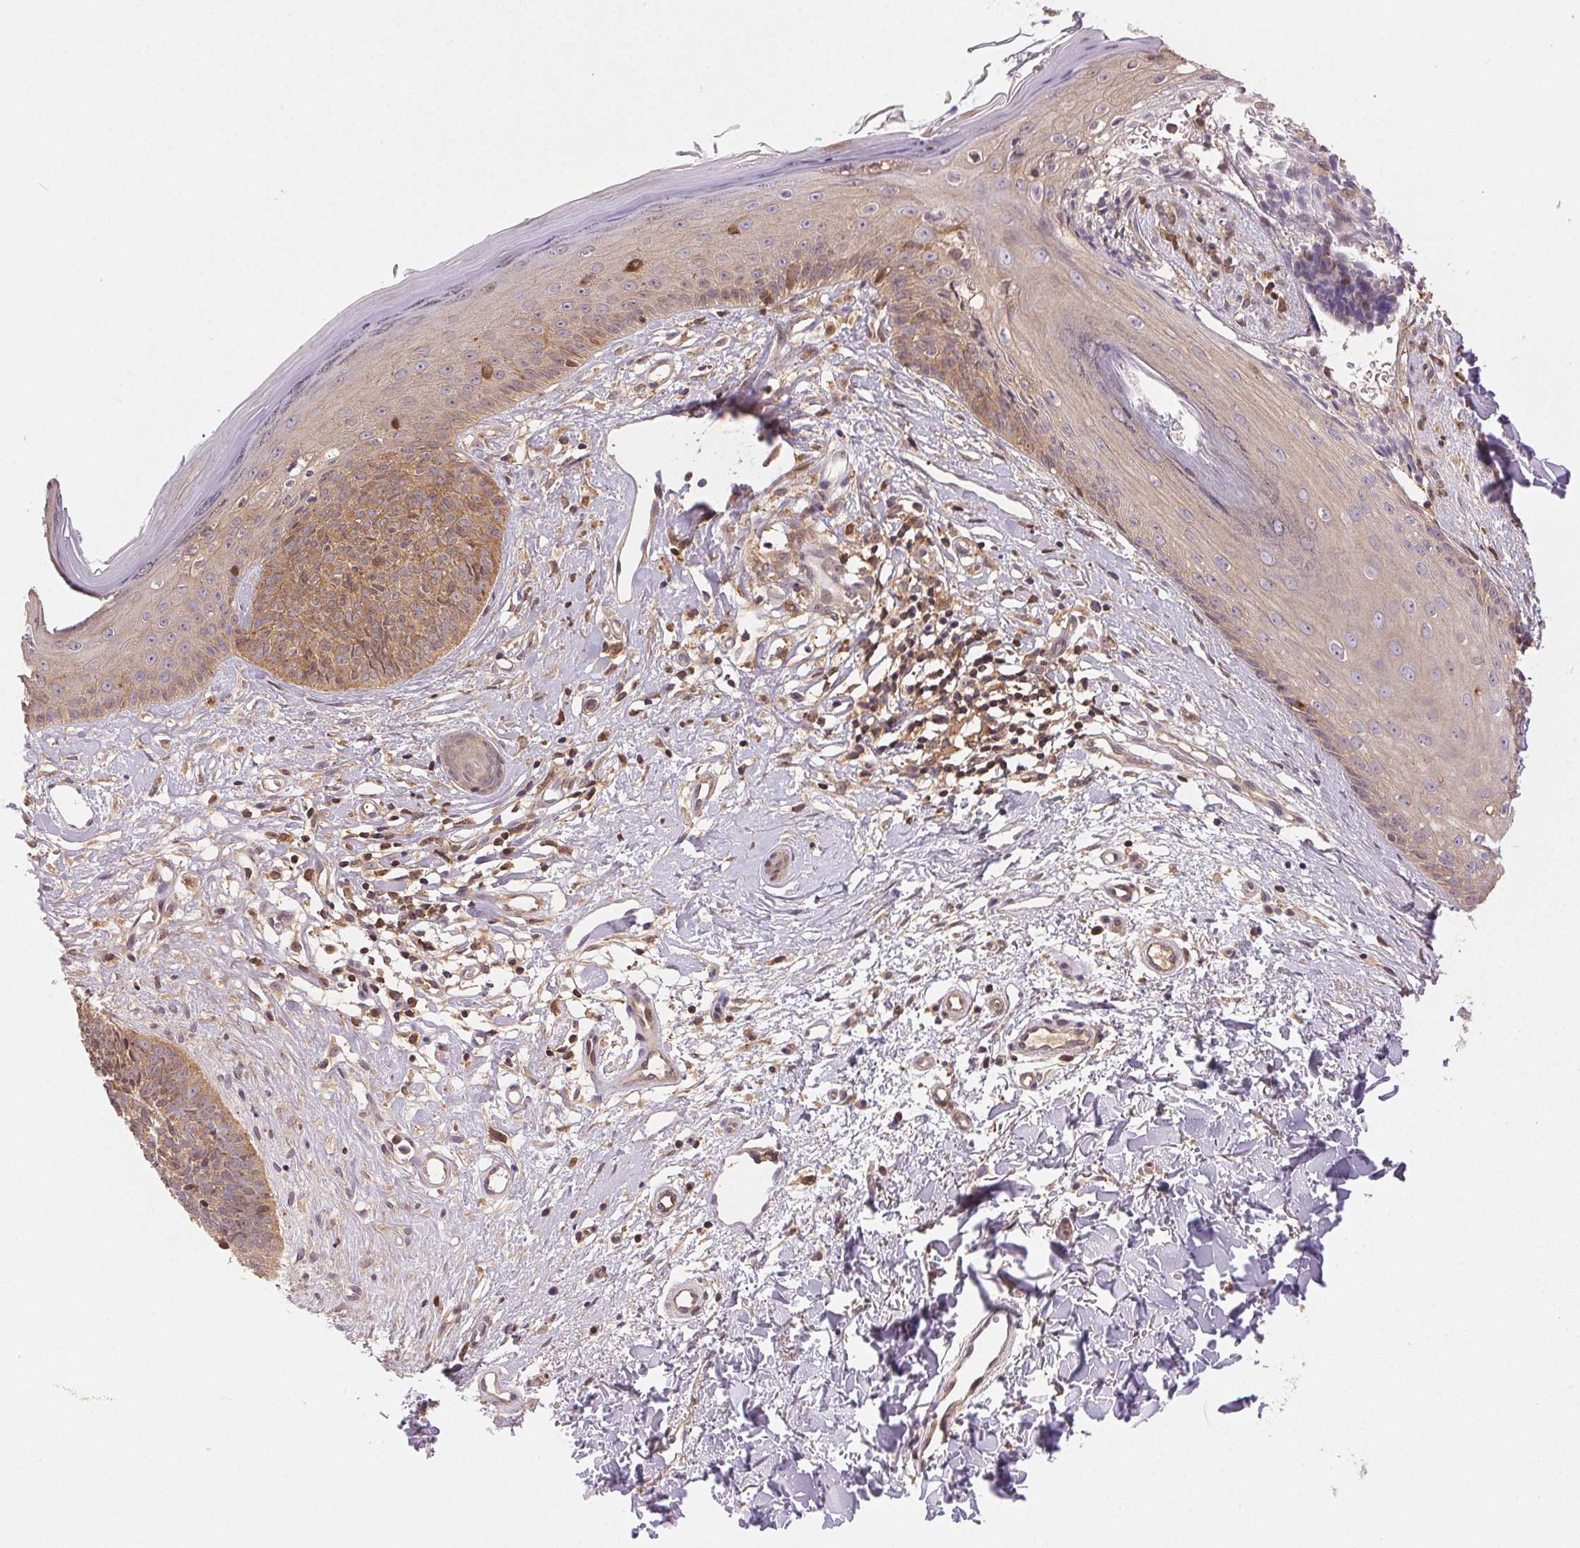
{"staining": {"intensity": "weak", "quantity": "25%-75%", "location": "cytoplasmic/membranous,nuclear"}, "tissue": "skin cancer", "cell_type": "Tumor cells", "image_type": "cancer", "snomed": [{"axis": "morphology", "description": "Basal cell carcinoma"}, {"axis": "topography", "description": "Skin"}], "caption": "Protein expression analysis of human skin basal cell carcinoma reveals weak cytoplasmic/membranous and nuclear staining in about 25%-75% of tumor cells.", "gene": "GDI2", "patient": {"sex": "male", "age": 51}}